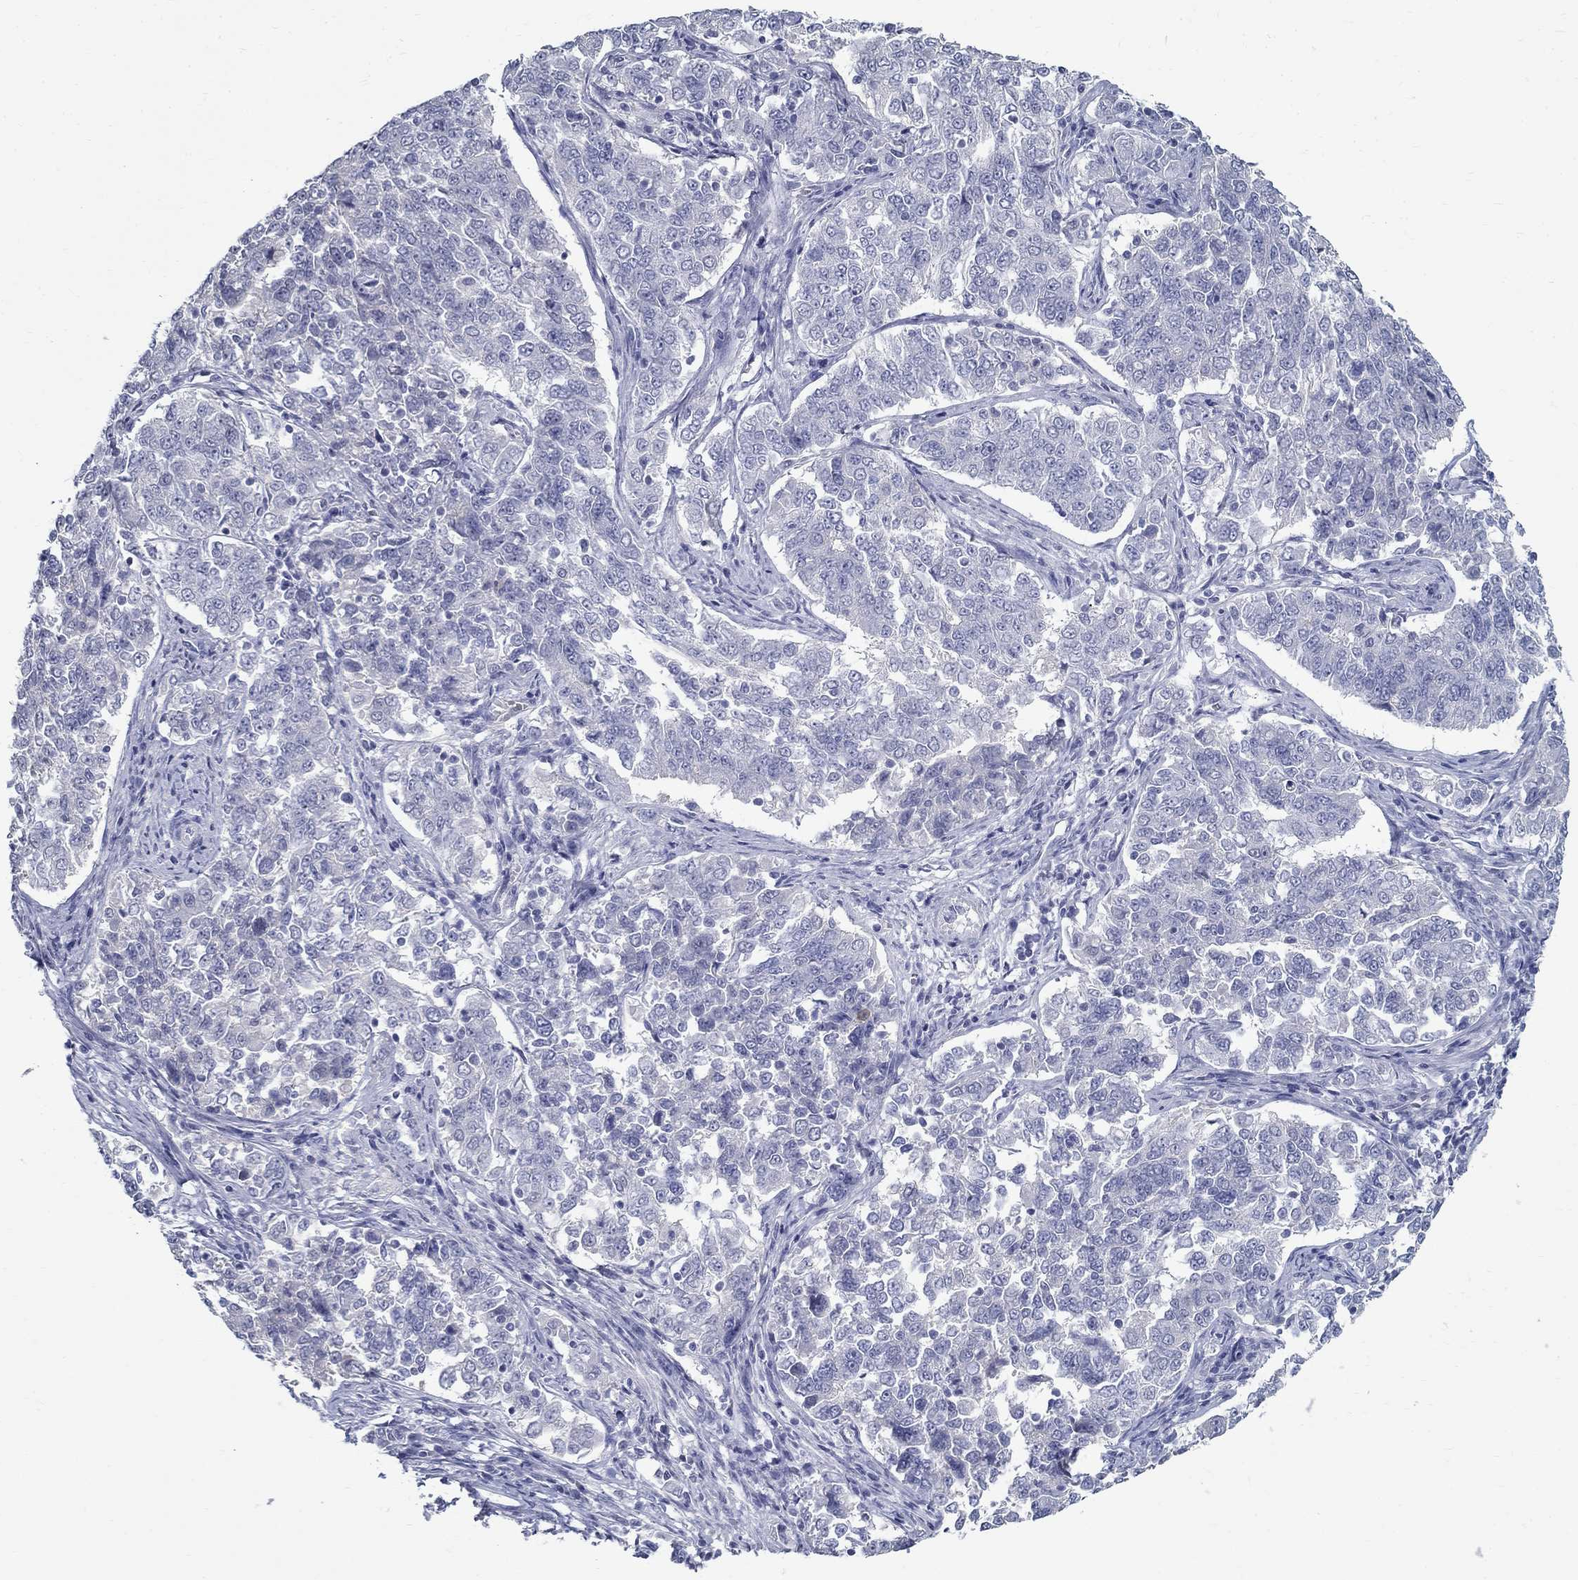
{"staining": {"intensity": "negative", "quantity": "none", "location": "none"}, "tissue": "endometrial cancer", "cell_type": "Tumor cells", "image_type": "cancer", "snomed": [{"axis": "morphology", "description": "Adenocarcinoma, NOS"}, {"axis": "topography", "description": "Endometrium"}], "caption": "DAB (3,3'-diaminobenzidine) immunohistochemical staining of human endometrial adenocarcinoma demonstrates no significant positivity in tumor cells.", "gene": "GUCA1A", "patient": {"sex": "female", "age": 43}}